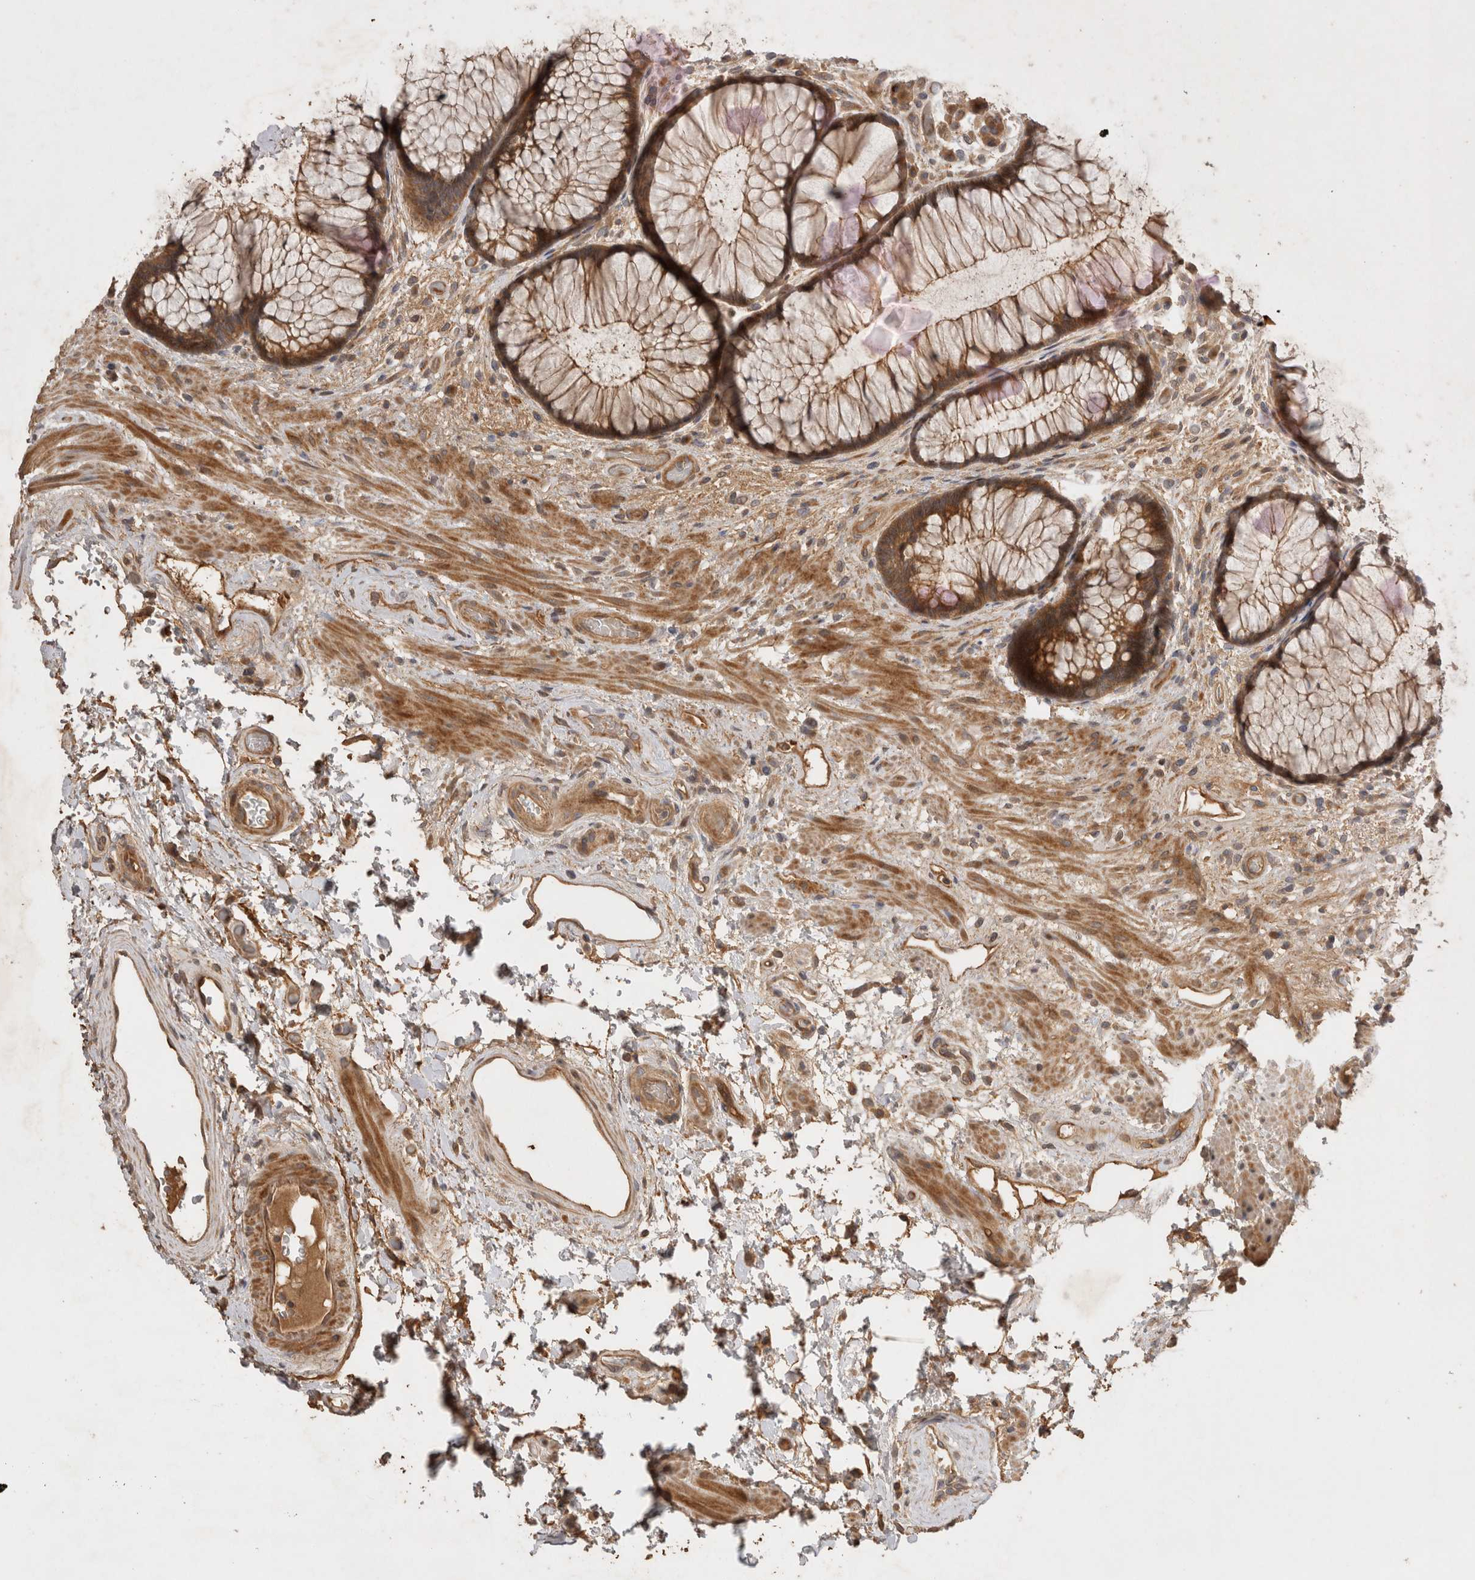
{"staining": {"intensity": "moderate", "quantity": ">75%", "location": "cytoplasmic/membranous"}, "tissue": "rectum", "cell_type": "Glandular cells", "image_type": "normal", "snomed": [{"axis": "morphology", "description": "Normal tissue, NOS"}, {"axis": "topography", "description": "Rectum"}], "caption": "An immunohistochemistry photomicrograph of unremarkable tissue is shown. Protein staining in brown labels moderate cytoplasmic/membranous positivity in rectum within glandular cells.", "gene": "PPP1R42", "patient": {"sex": "male", "age": 51}}